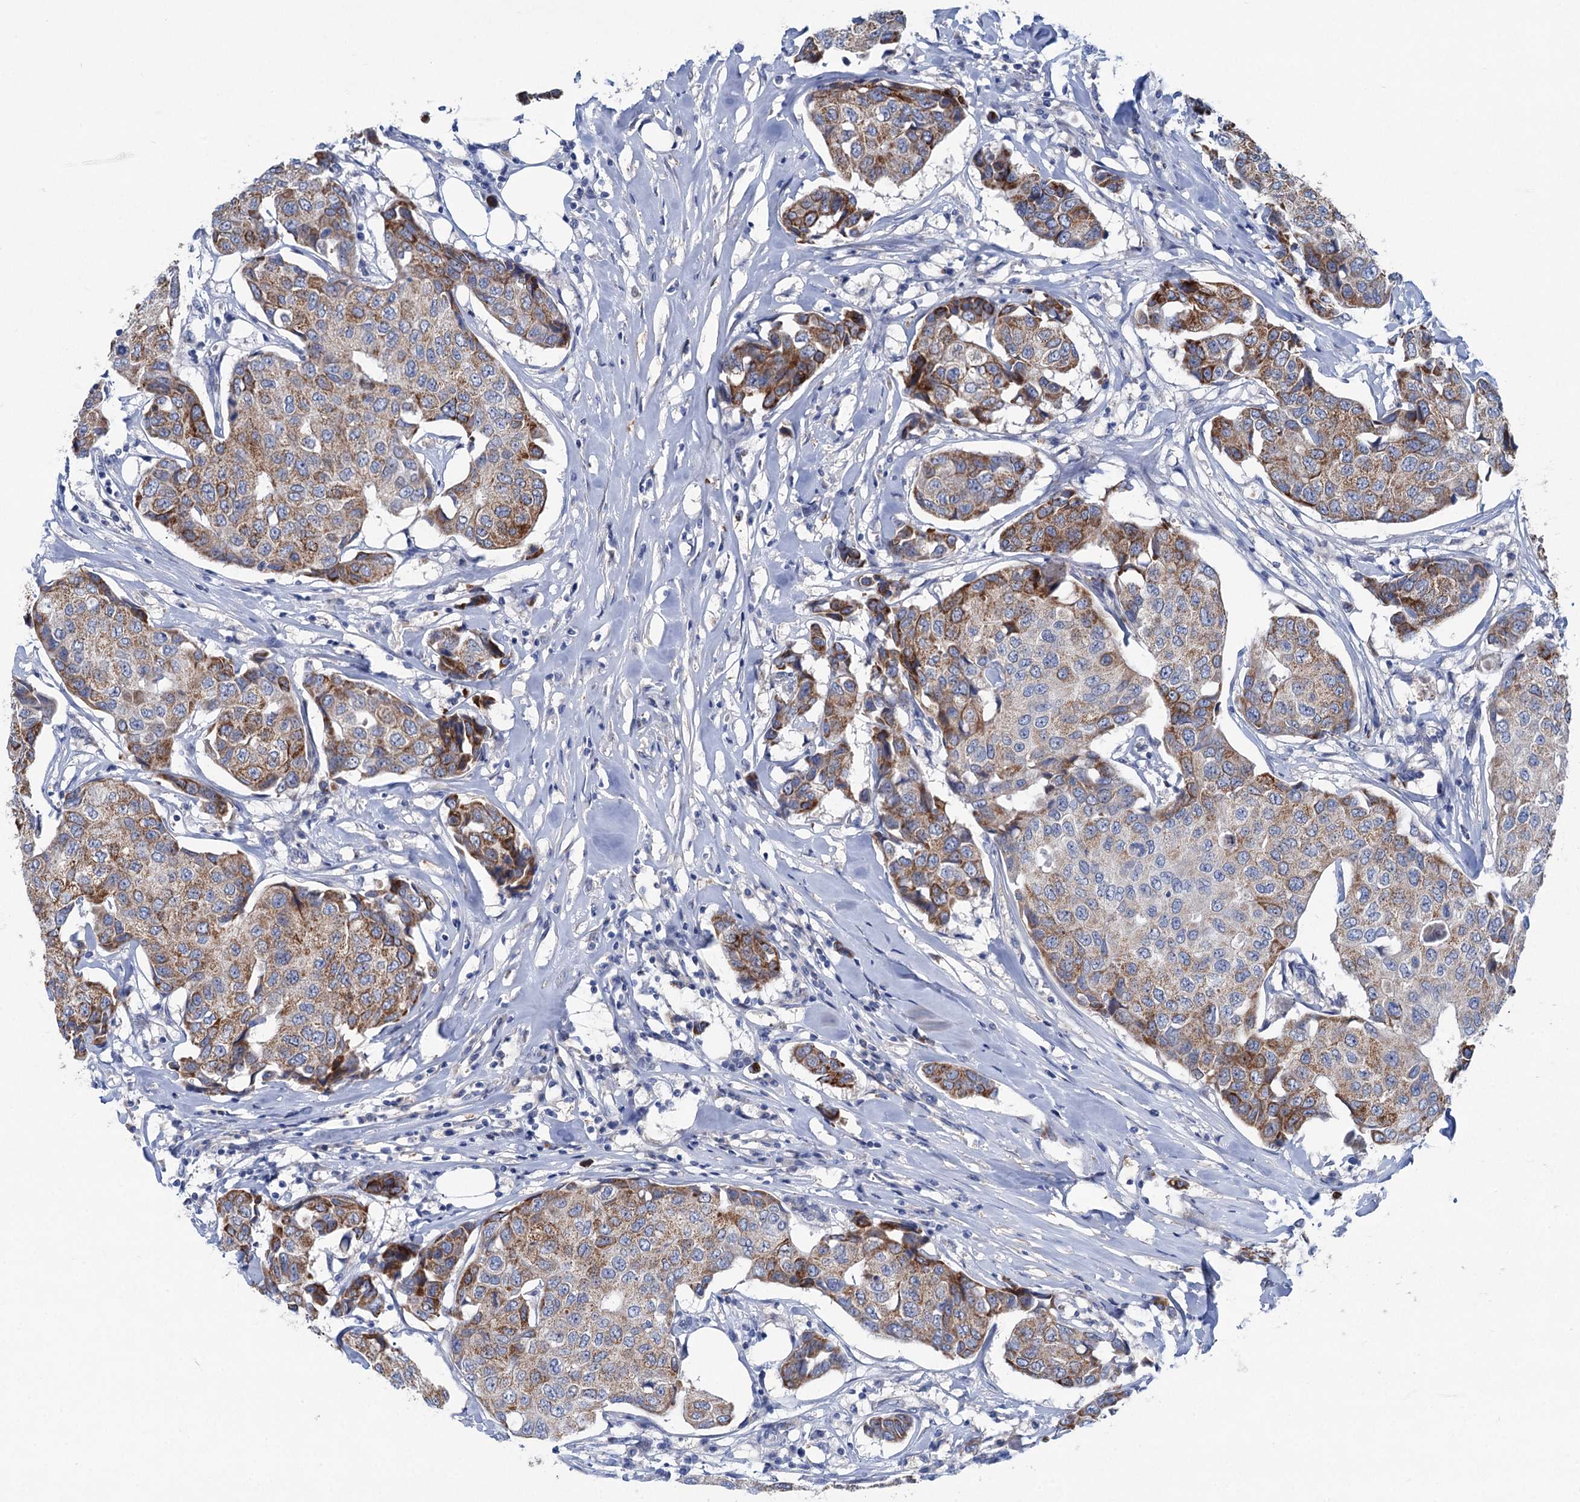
{"staining": {"intensity": "moderate", "quantity": ">75%", "location": "cytoplasmic/membranous"}, "tissue": "breast cancer", "cell_type": "Tumor cells", "image_type": "cancer", "snomed": [{"axis": "morphology", "description": "Duct carcinoma"}, {"axis": "topography", "description": "Breast"}], "caption": "Protein analysis of infiltrating ductal carcinoma (breast) tissue exhibits moderate cytoplasmic/membranous positivity in about >75% of tumor cells.", "gene": "CHDH", "patient": {"sex": "female", "age": 80}}